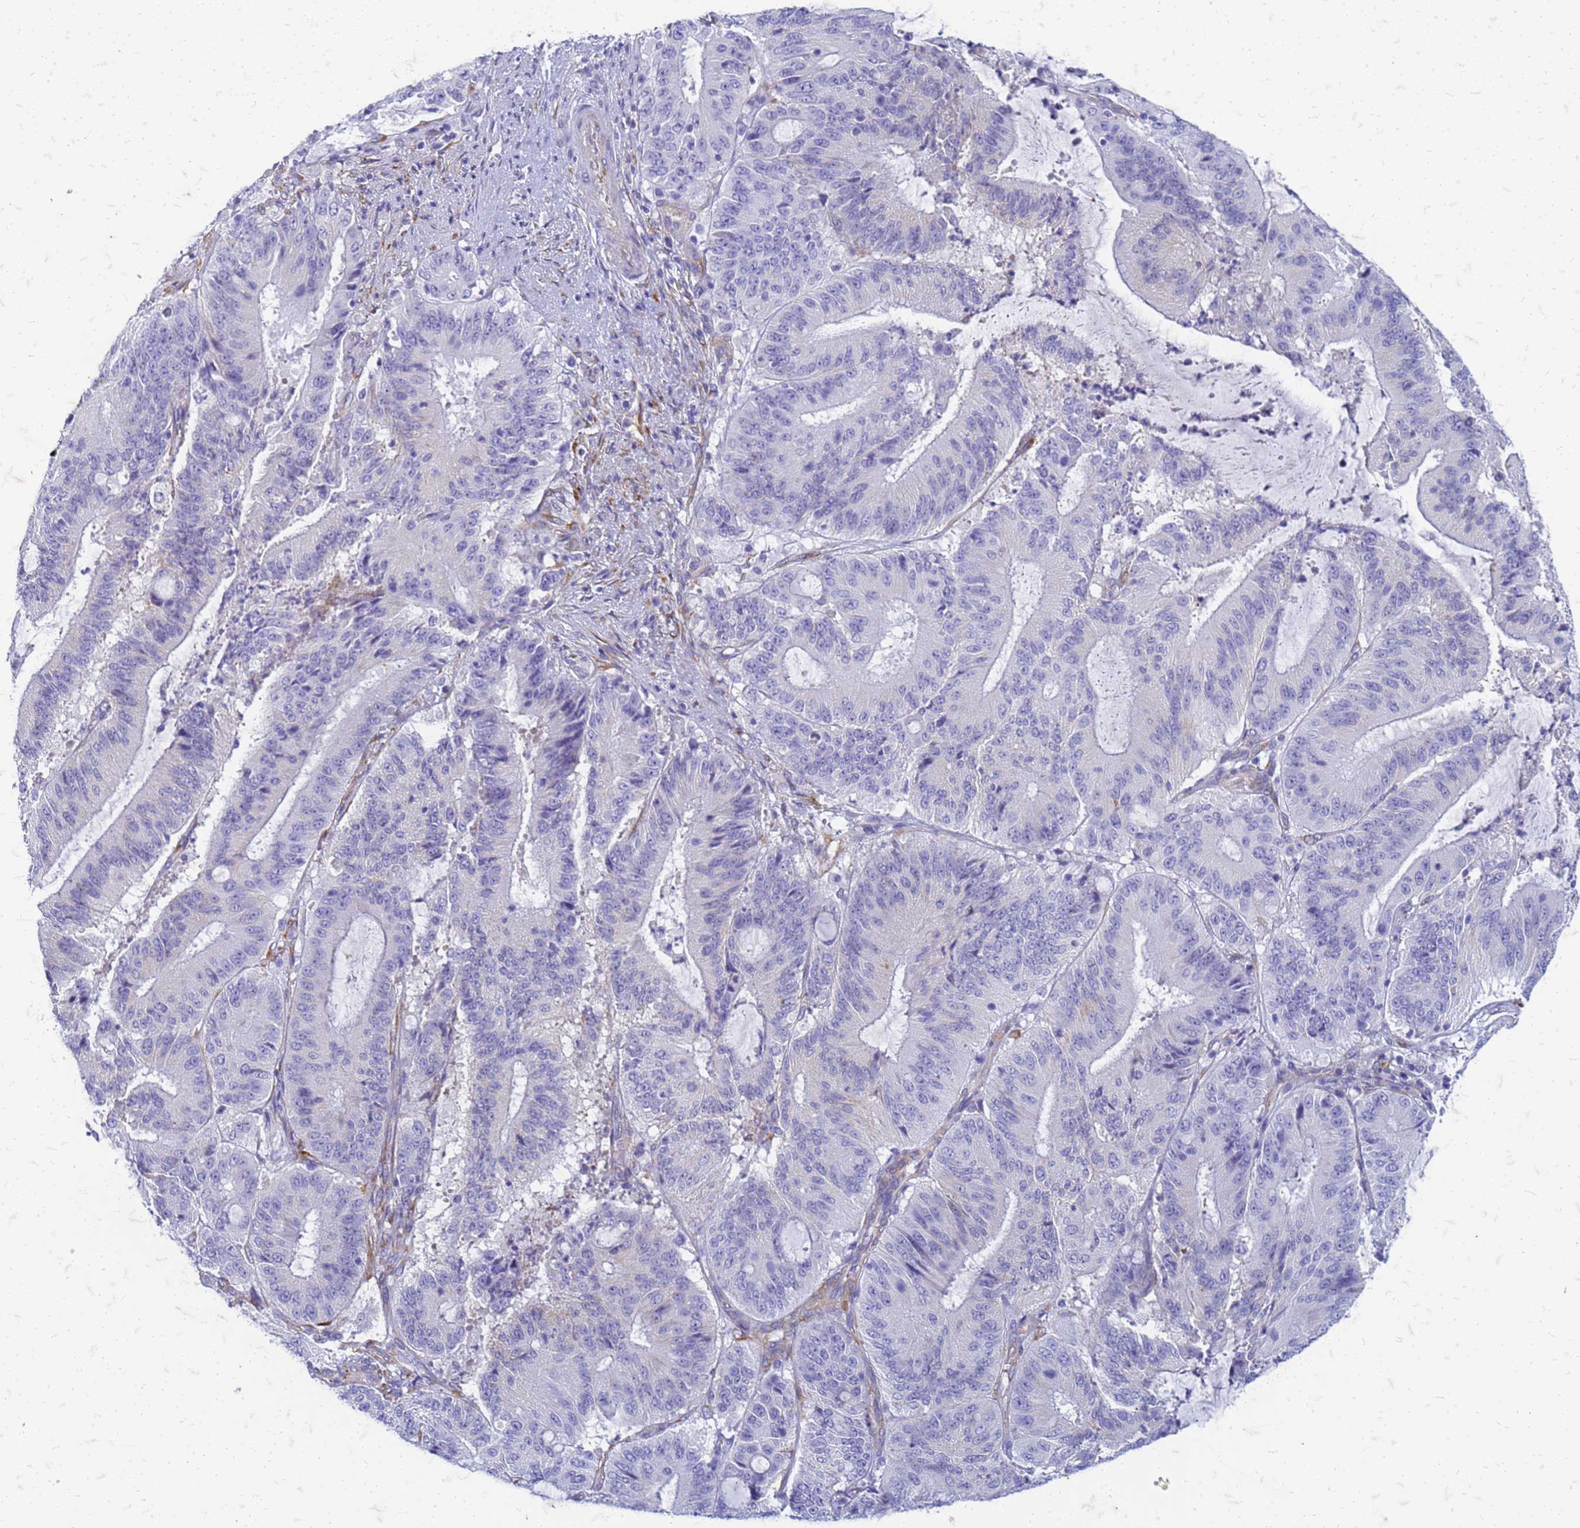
{"staining": {"intensity": "negative", "quantity": "none", "location": "none"}, "tissue": "liver cancer", "cell_type": "Tumor cells", "image_type": "cancer", "snomed": [{"axis": "morphology", "description": "Normal tissue, NOS"}, {"axis": "morphology", "description": "Cholangiocarcinoma"}, {"axis": "topography", "description": "Liver"}, {"axis": "topography", "description": "Peripheral nerve tissue"}], "caption": "Liver cancer (cholangiocarcinoma) was stained to show a protein in brown. There is no significant staining in tumor cells. (Stains: DAB (3,3'-diaminobenzidine) immunohistochemistry (IHC) with hematoxylin counter stain, Microscopy: brightfield microscopy at high magnification).", "gene": "TRIM64B", "patient": {"sex": "female", "age": 73}}